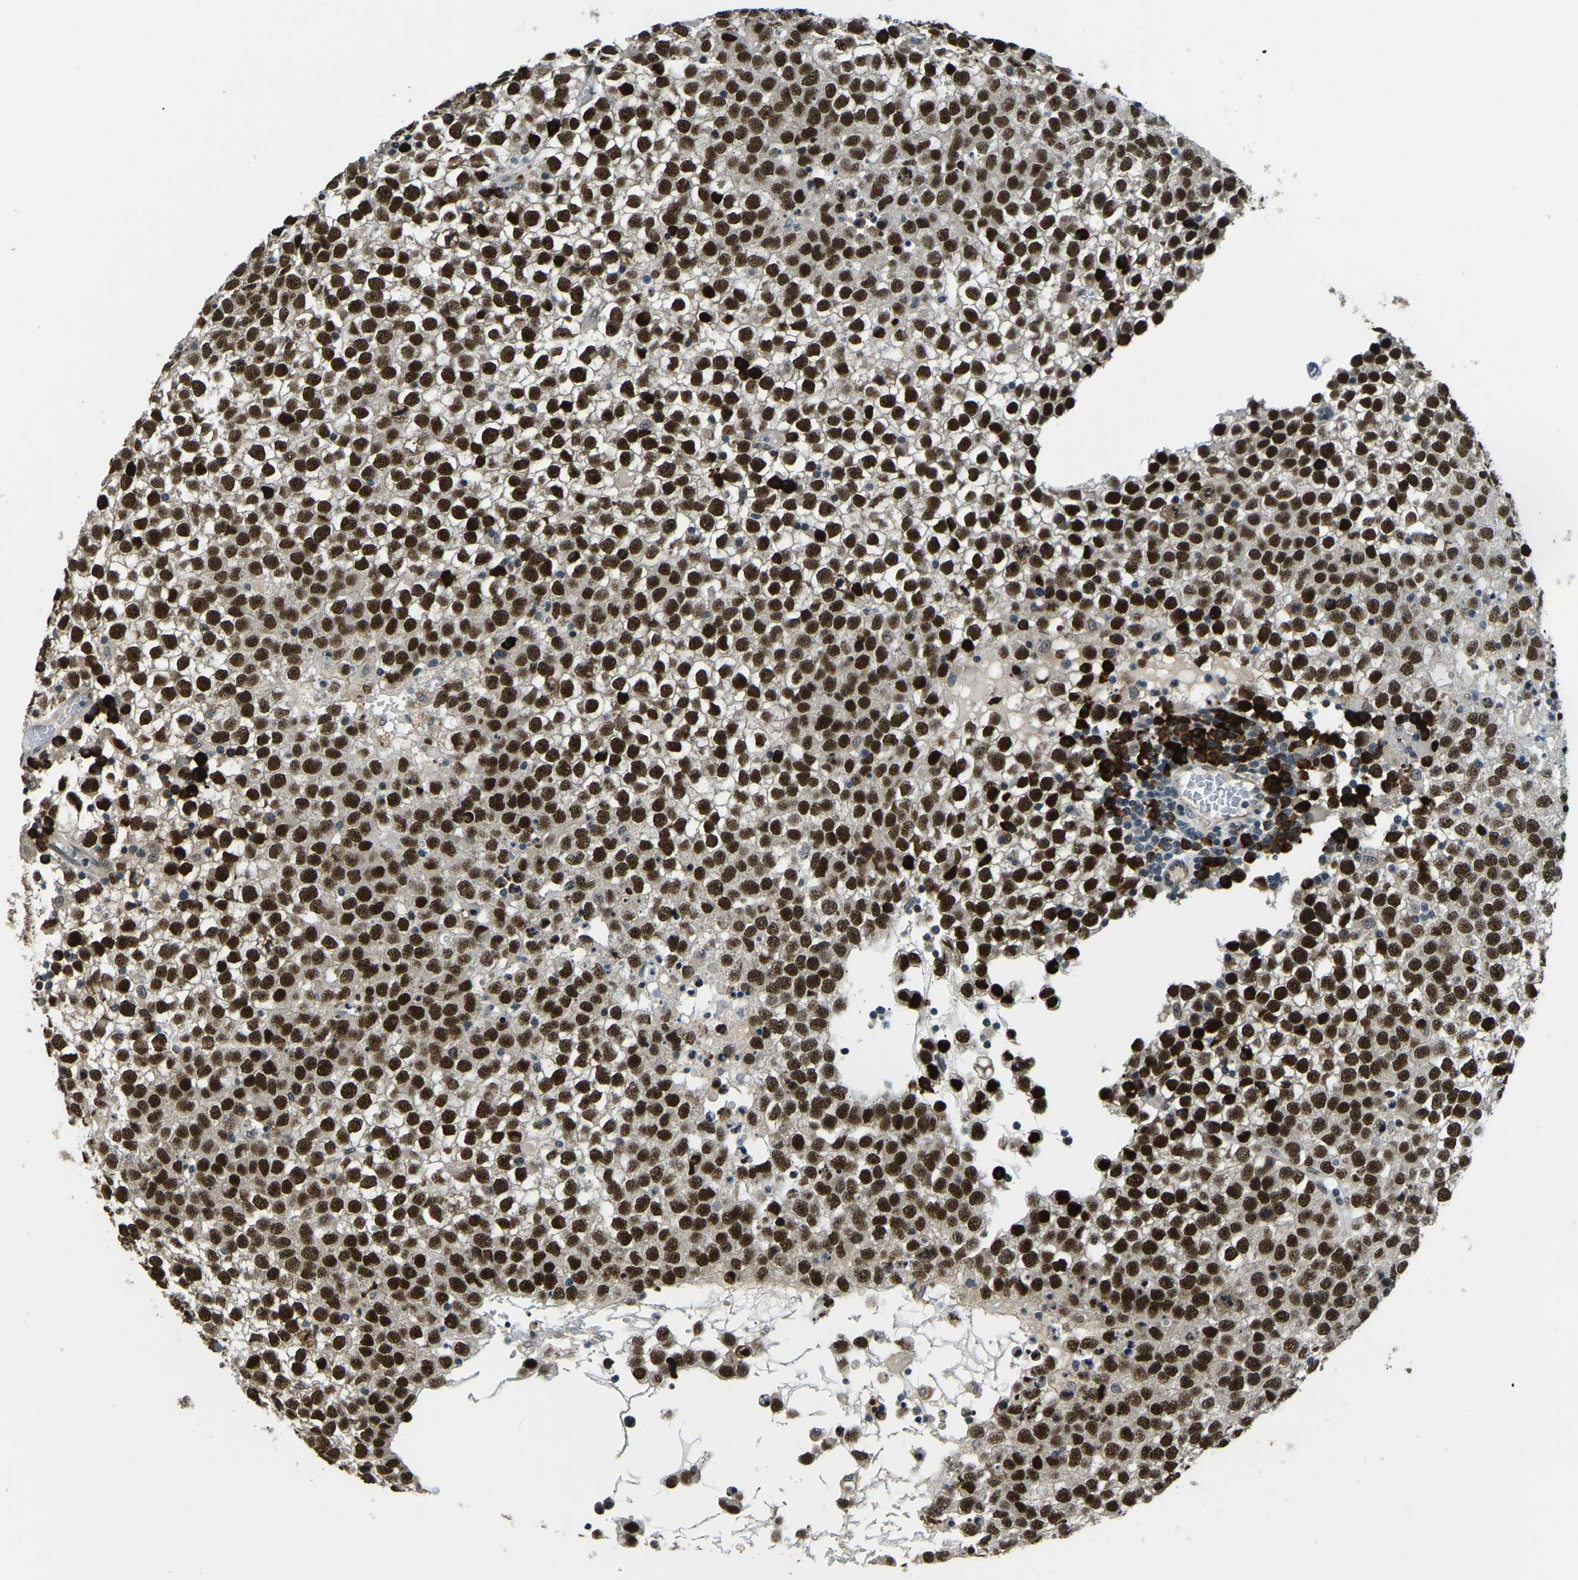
{"staining": {"intensity": "strong", "quantity": "25%-75%", "location": "nuclear"}, "tissue": "testis cancer", "cell_type": "Tumor cells", "image_type": "cancer", "snomed": [{"axis": "morphology", "description": "Seminoma, NOS"}, {"axis": "topography", "description": "Testis"}], "caption": "High-power microscopy captured an immunohistochemistry (IHC) histopathology image of testis cancer, revealing strong nuclear staining in approximately 25%-75% of tumor cells.", "gene": "ING2", "patient": {"sex": "male", "age": 65}}